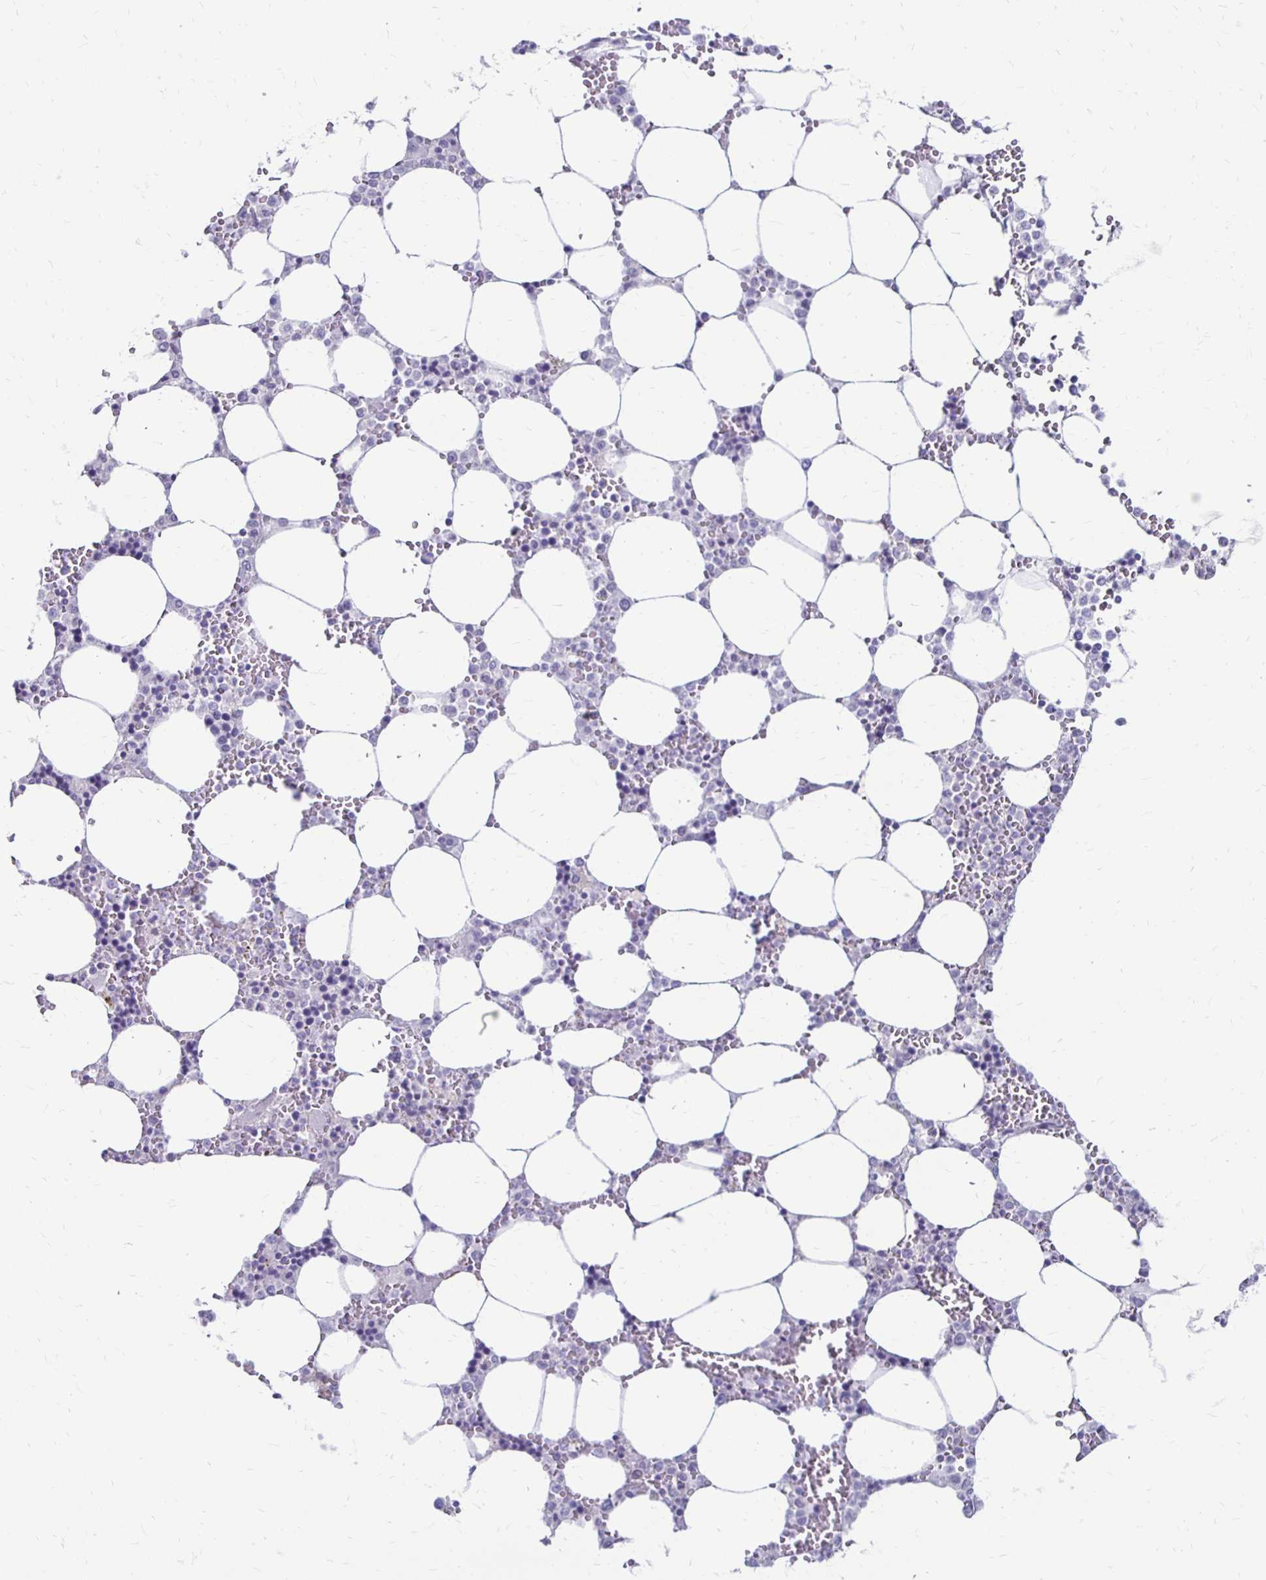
{"staining": {"intensity": "negative", "quantity": "none", "location": "none"}, "tissue": "bone marrow", "cell_type": "Hematopoietic cells", "image_type": "normal", "snomed": [{"axis": "morphology", "description": "Normal tissue, NOS"}, {"axis": "topography", "description": "Bone marrow"}], "caption": "Immunohistochemical staining of unremarkable bone marrow shows no significant positivity in hematopoietic cells.", "gene": "RYR1", "patient": {"sex": "male", "age": 64}}